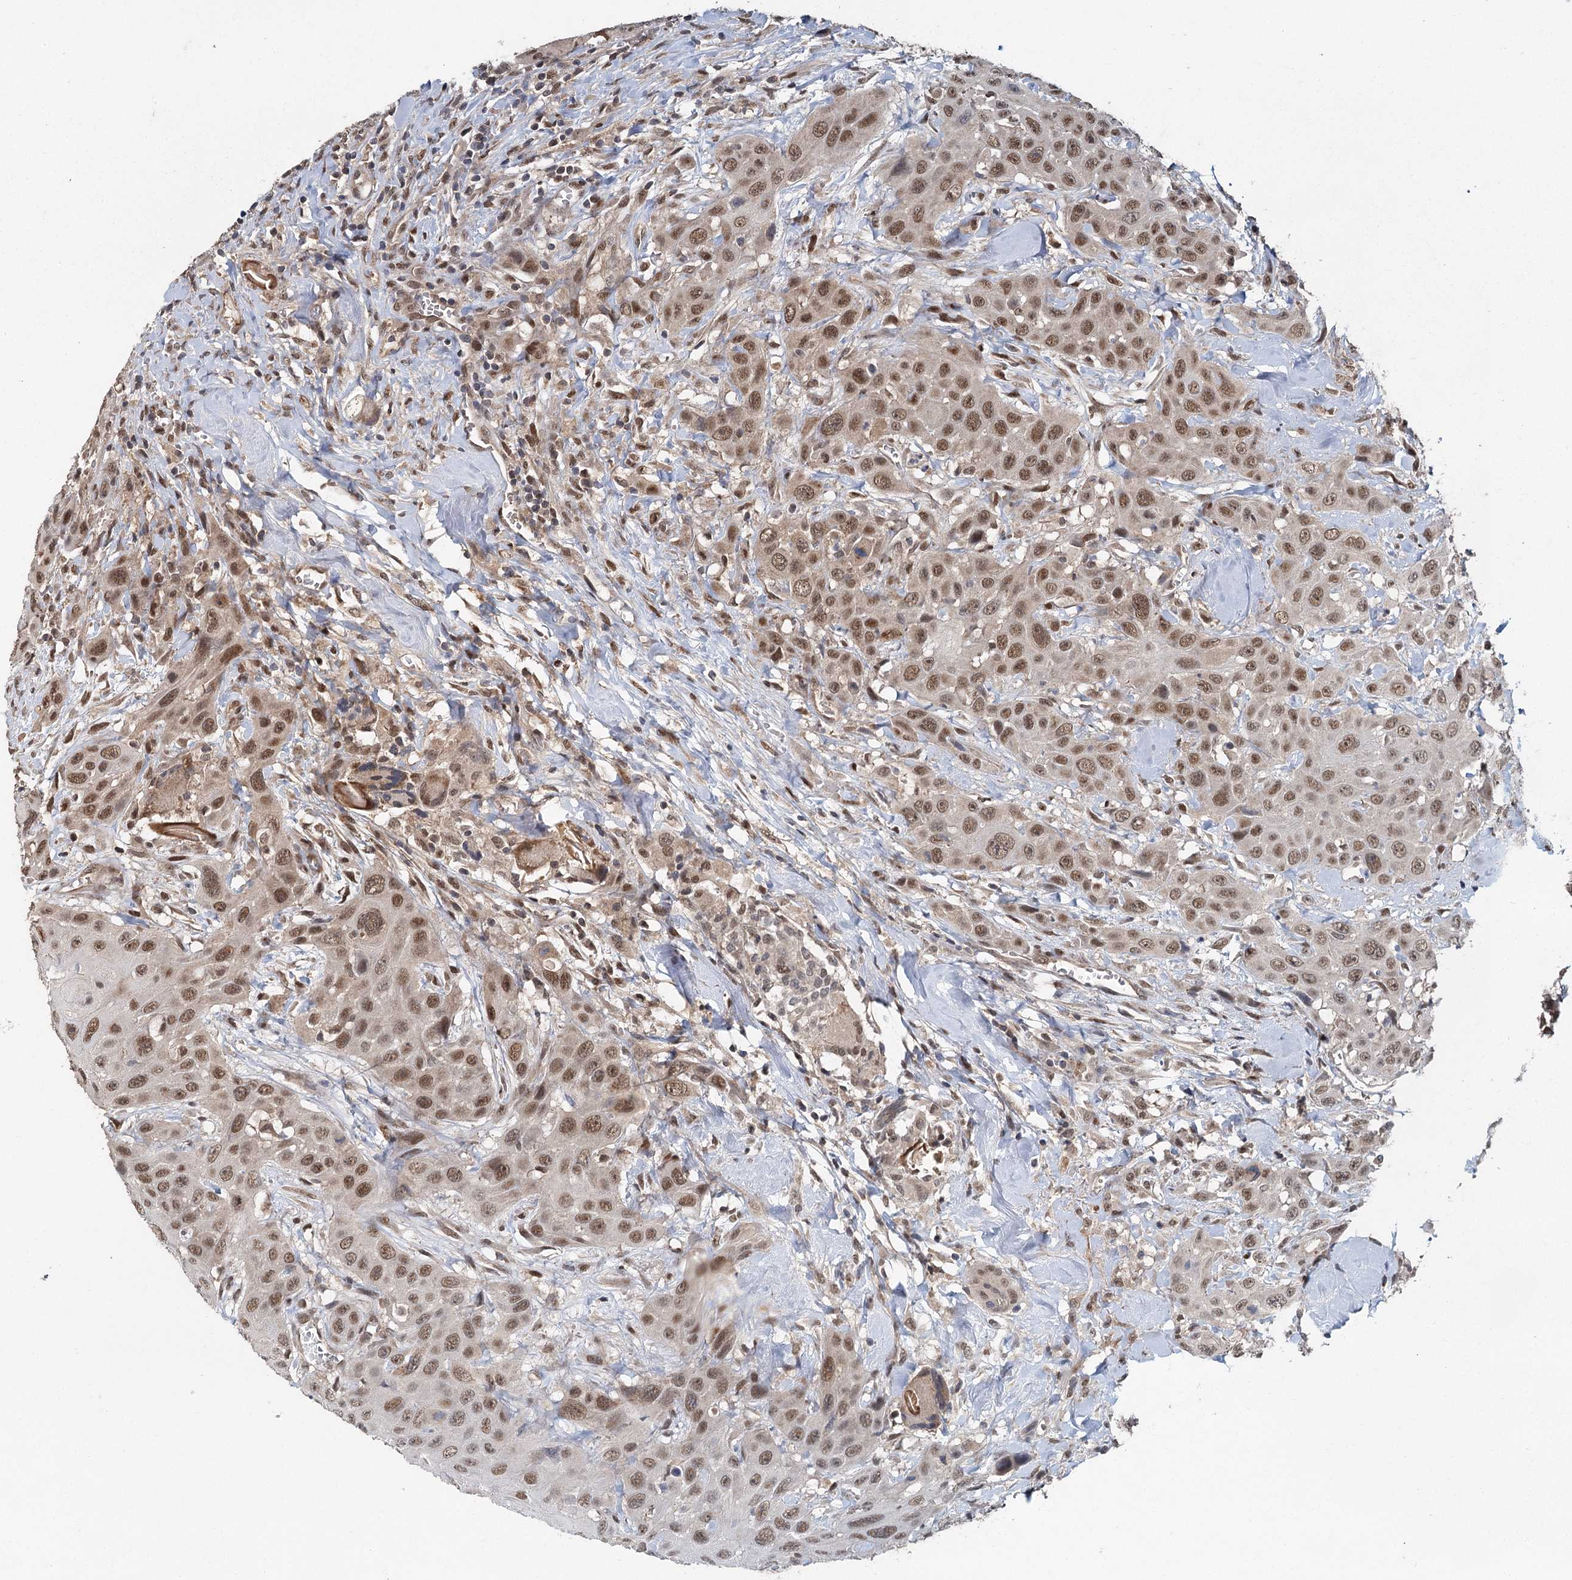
{"staining": {"intensity": "moderate", "quantity": ">75%", "location": "nuclear"}, "tissue": "head and neck cancer", "cell_type": "Tumor cells", "image_type": "cancer", "snomed": [{"axis": "morphology", "description": "Squamous cell carcinoma, NOS"}, {"axis": "topography", "description": "Head-Neck"}], "caption": "Protein staining displays moderate nuclear staining in about >75% of tumor cells in head and neck cancer (squamous cell carcinoma). (brown staining indicates protein expression, while blue staining denotes nuclei).", "gene": "MYG1", "patient": {"sex": "male", "age": 81}}